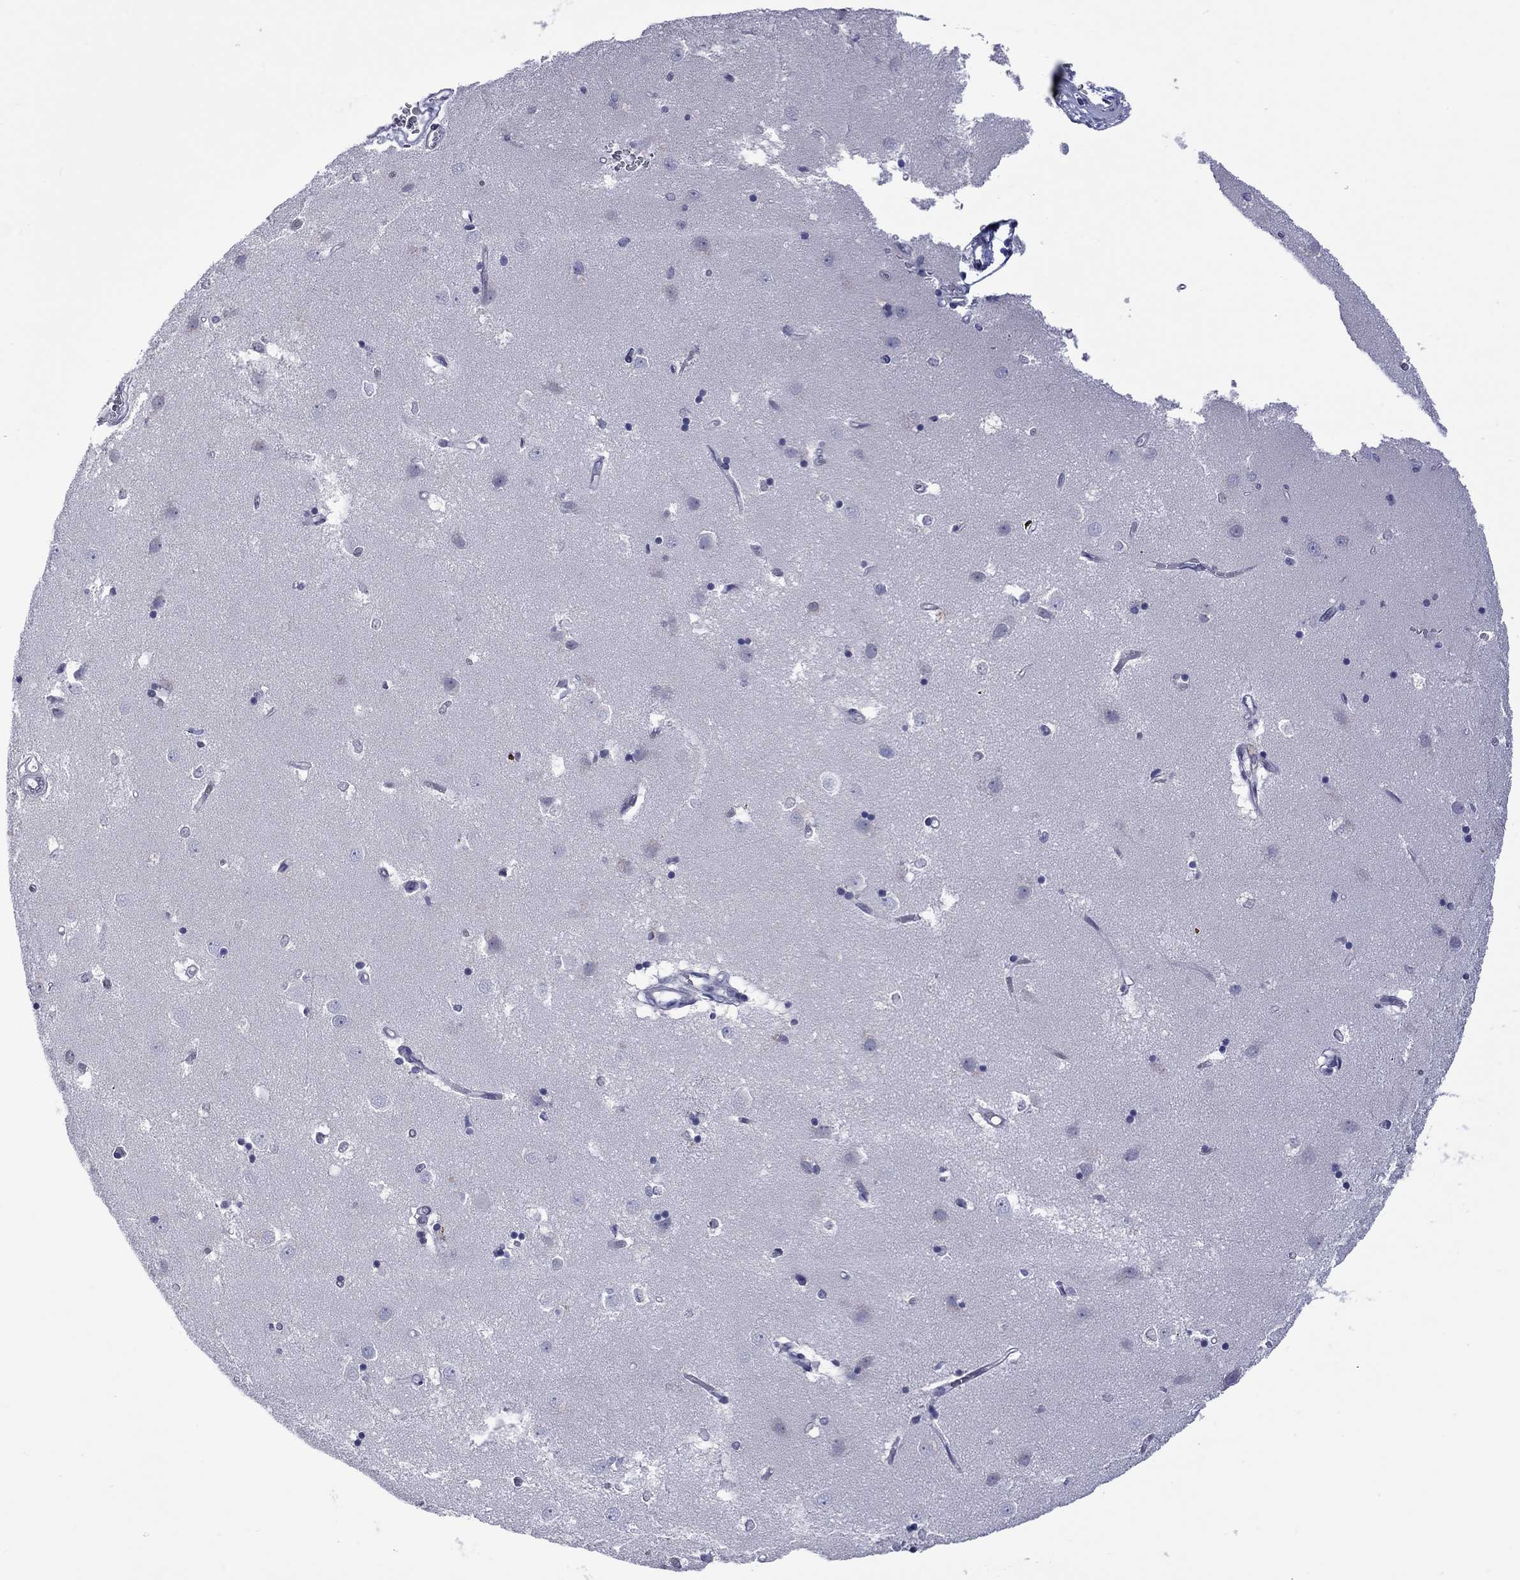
{"staining": {"intensity": "negative", "quantity": "none", "location": "none"}, "tissue": "caudate", "cell_type": "Glial cells", "image_type": "normal", "snomed": [{"axis": "morphology", "description": "Normal tissue, NOS"}, {"axis": "topography", "description": "Lateral ventricle wall"}], "caption": "Glial cells are negative for protein expression in benign human caudate. The staining was performed using DAB (3,3'-diaminobenzidine) to visualize the protein expression in brown, while the nuclei were stained in blue with hematoxylin (Magnification: 20x).", "gene": "CTNNBIP1", "patient": {"sex": "male", "age": 54}}